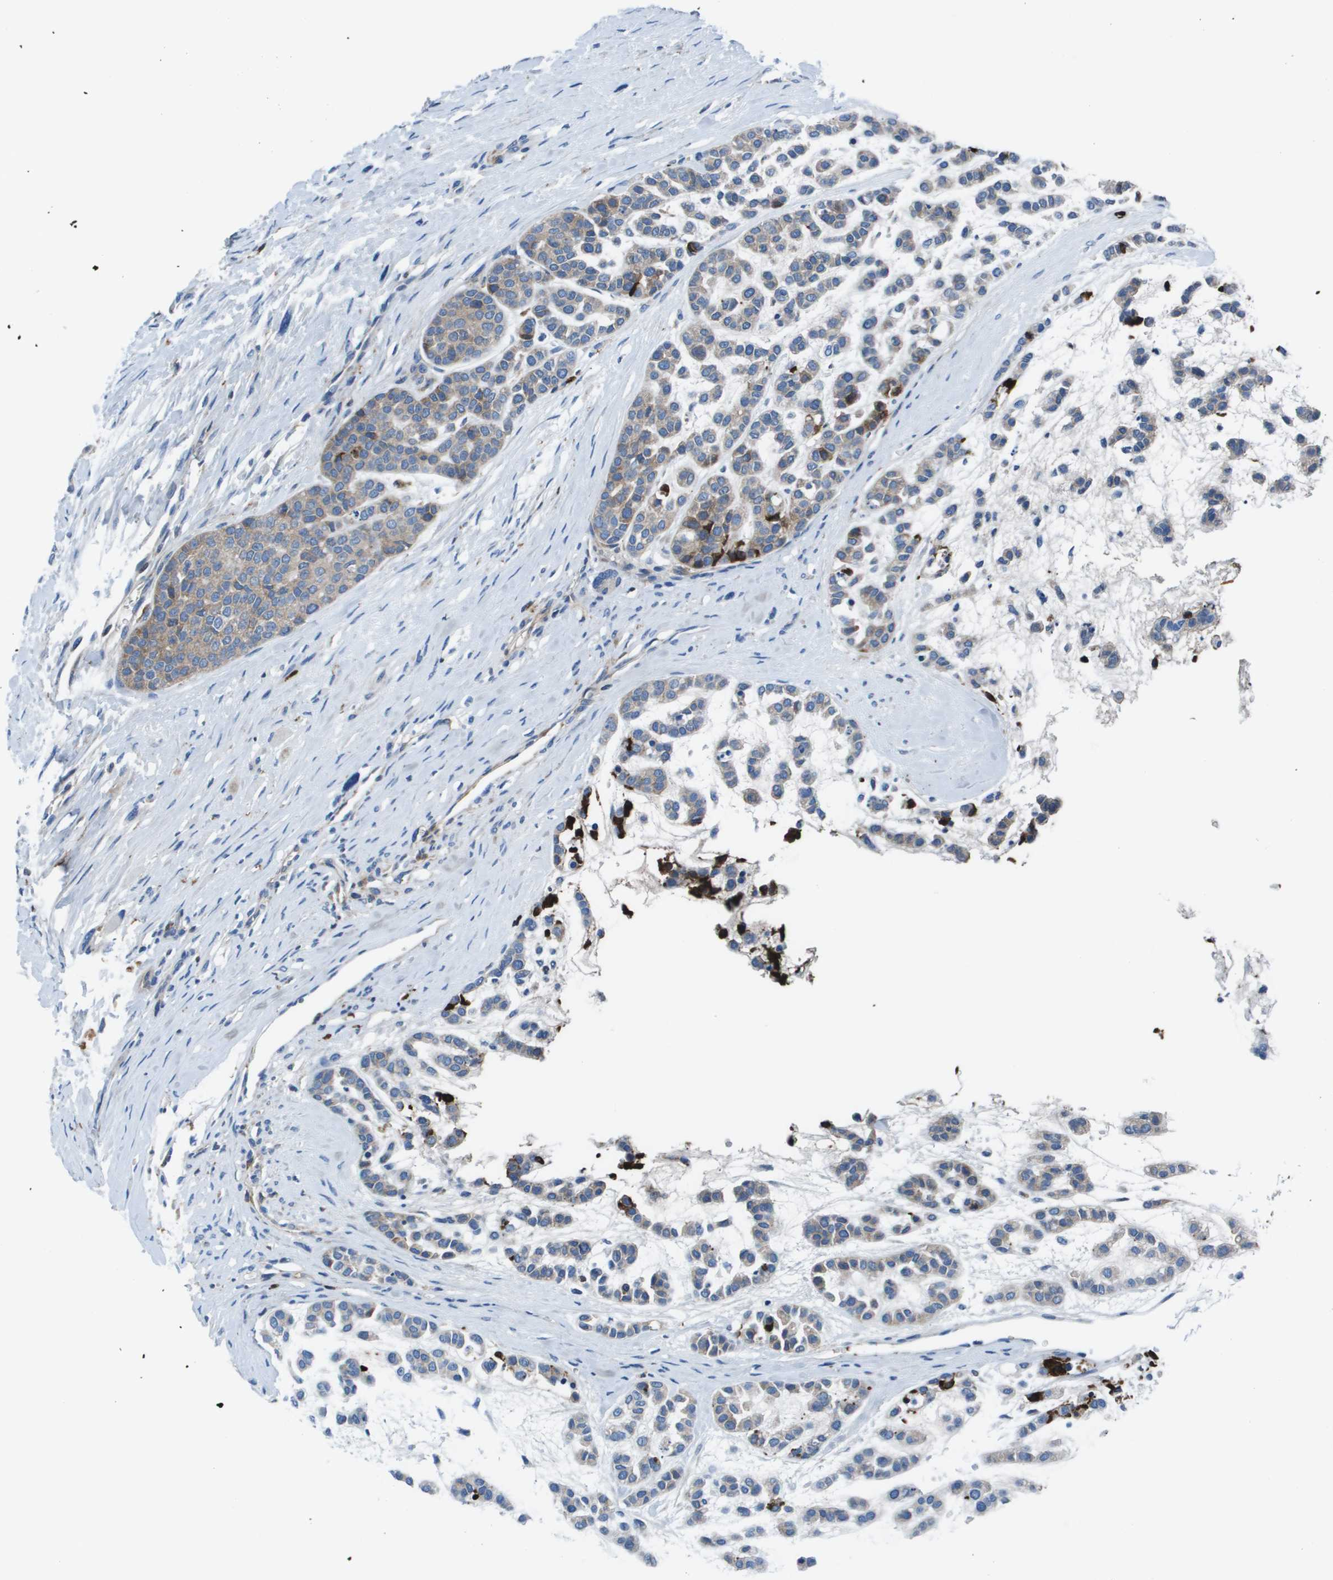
{"staining": {"intensity": "weak", "quantity": "<25%", "location": "cytoplasmic/membranous"}, "tissue": "head and neck cancer", "cell_type": "Tumor cells", "image_type": "cancer", "snomed": [{"axis": "morphology", "description": "Adenocarcinoma, NOS"}, {"axis": "morphology", "description": "Adenoma, NOS"}, {"axis": "topography", "description": "Head-Neck"}], "caption": "Tumor cells are negative for brown protein staining in head and neck cancer.", "gene": "VTN", "patient": {"sex": "female", "age": 55}}